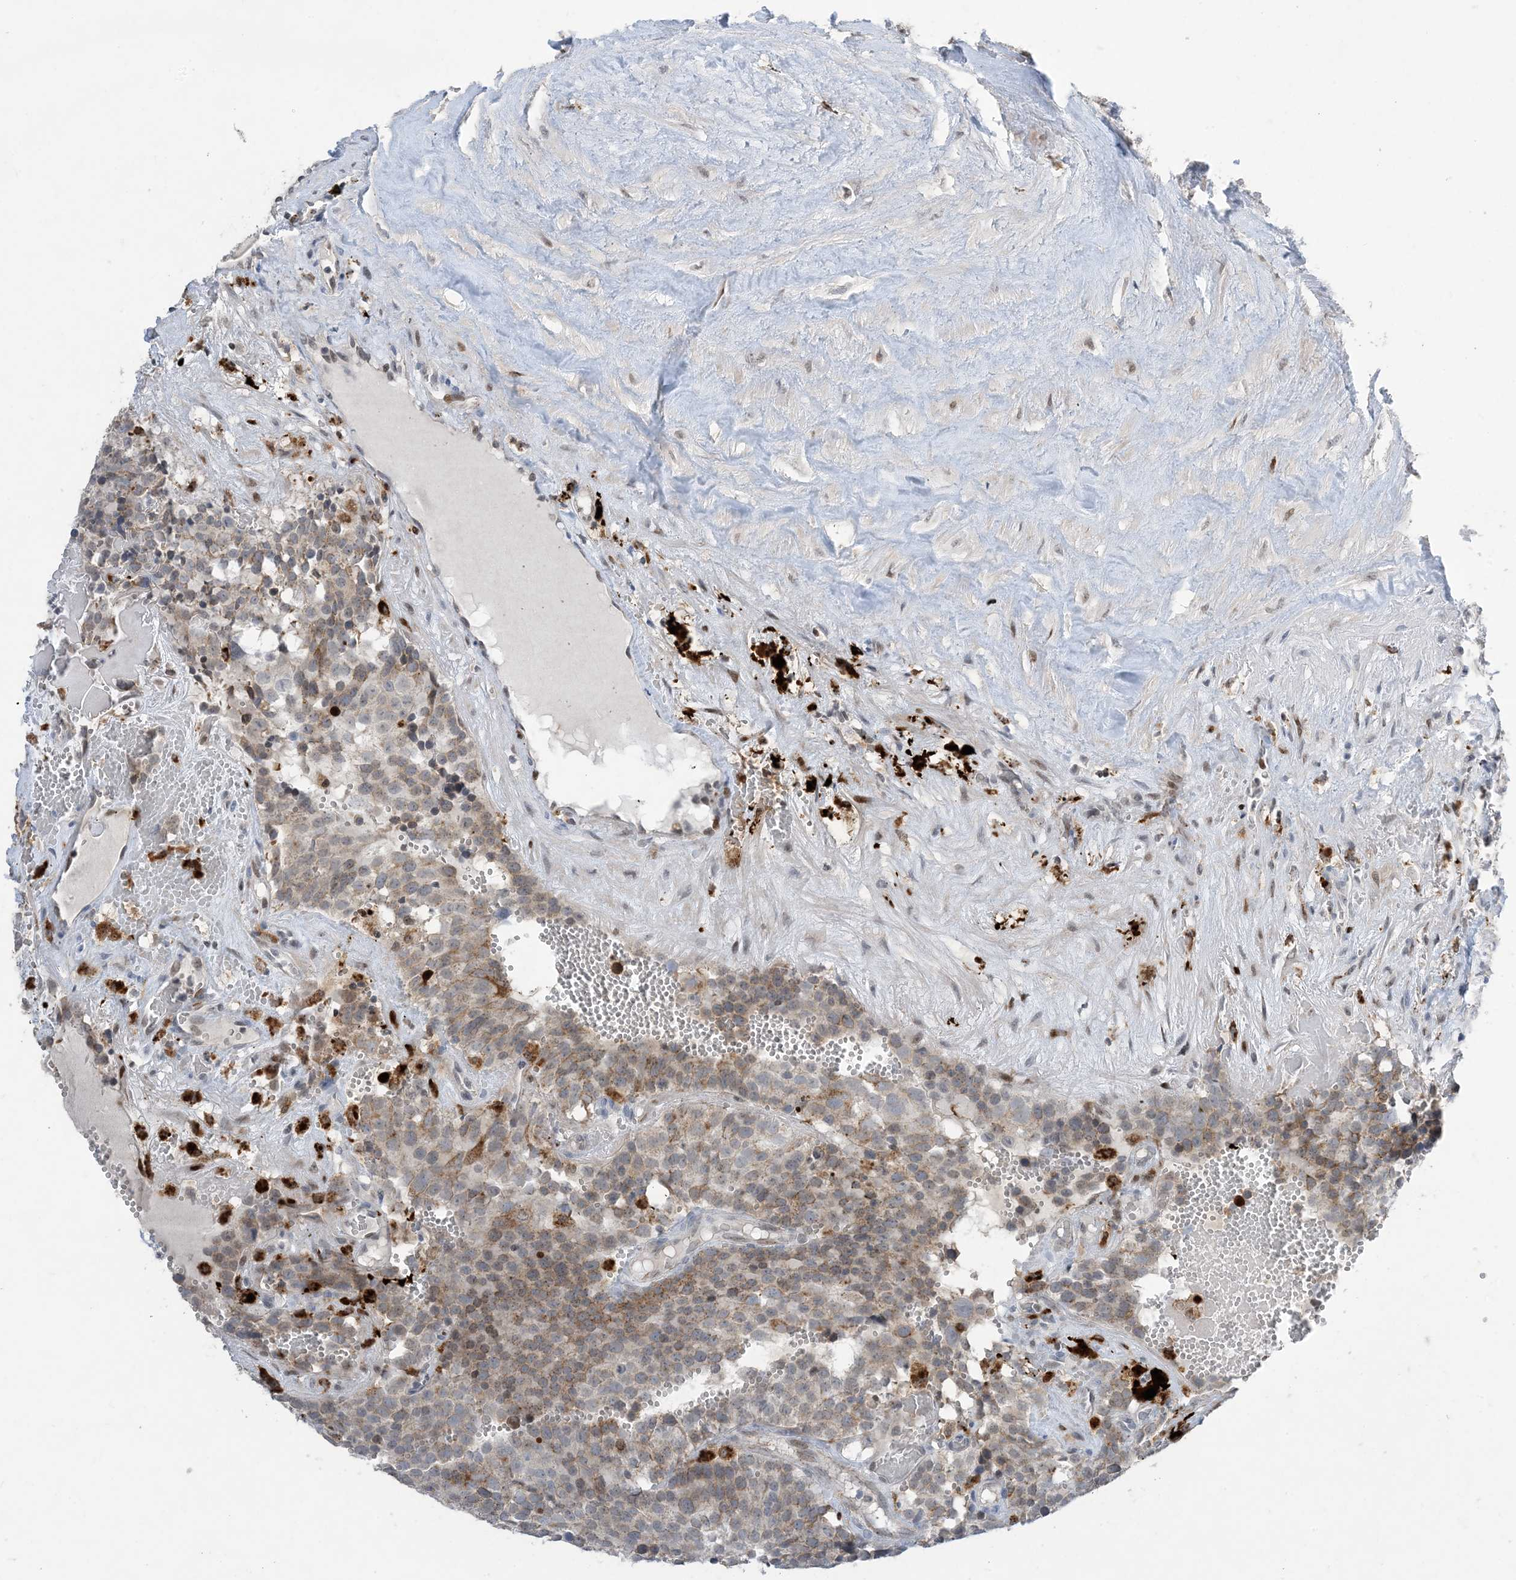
{"staining": {"intensity": "weak", "quantity": "25%-75%", "location": "cytoplasmic/membranous"}, "tissue": "testis cancer", "cell_type": "Tumor cells", "image_type": "cancer", "snomed": [{"axis": "morphology", "description": "Seminoma, NOS"}, {"axis": "topography", "description": "Testis"}], "caption": "A photomicrograph of human testis cancer stained for a protein displays weak cytoplasmic/membranous brown staining in tumor cells.", "gene": "SLC25A53", "patient": {"sex": "male", "age": 71}}